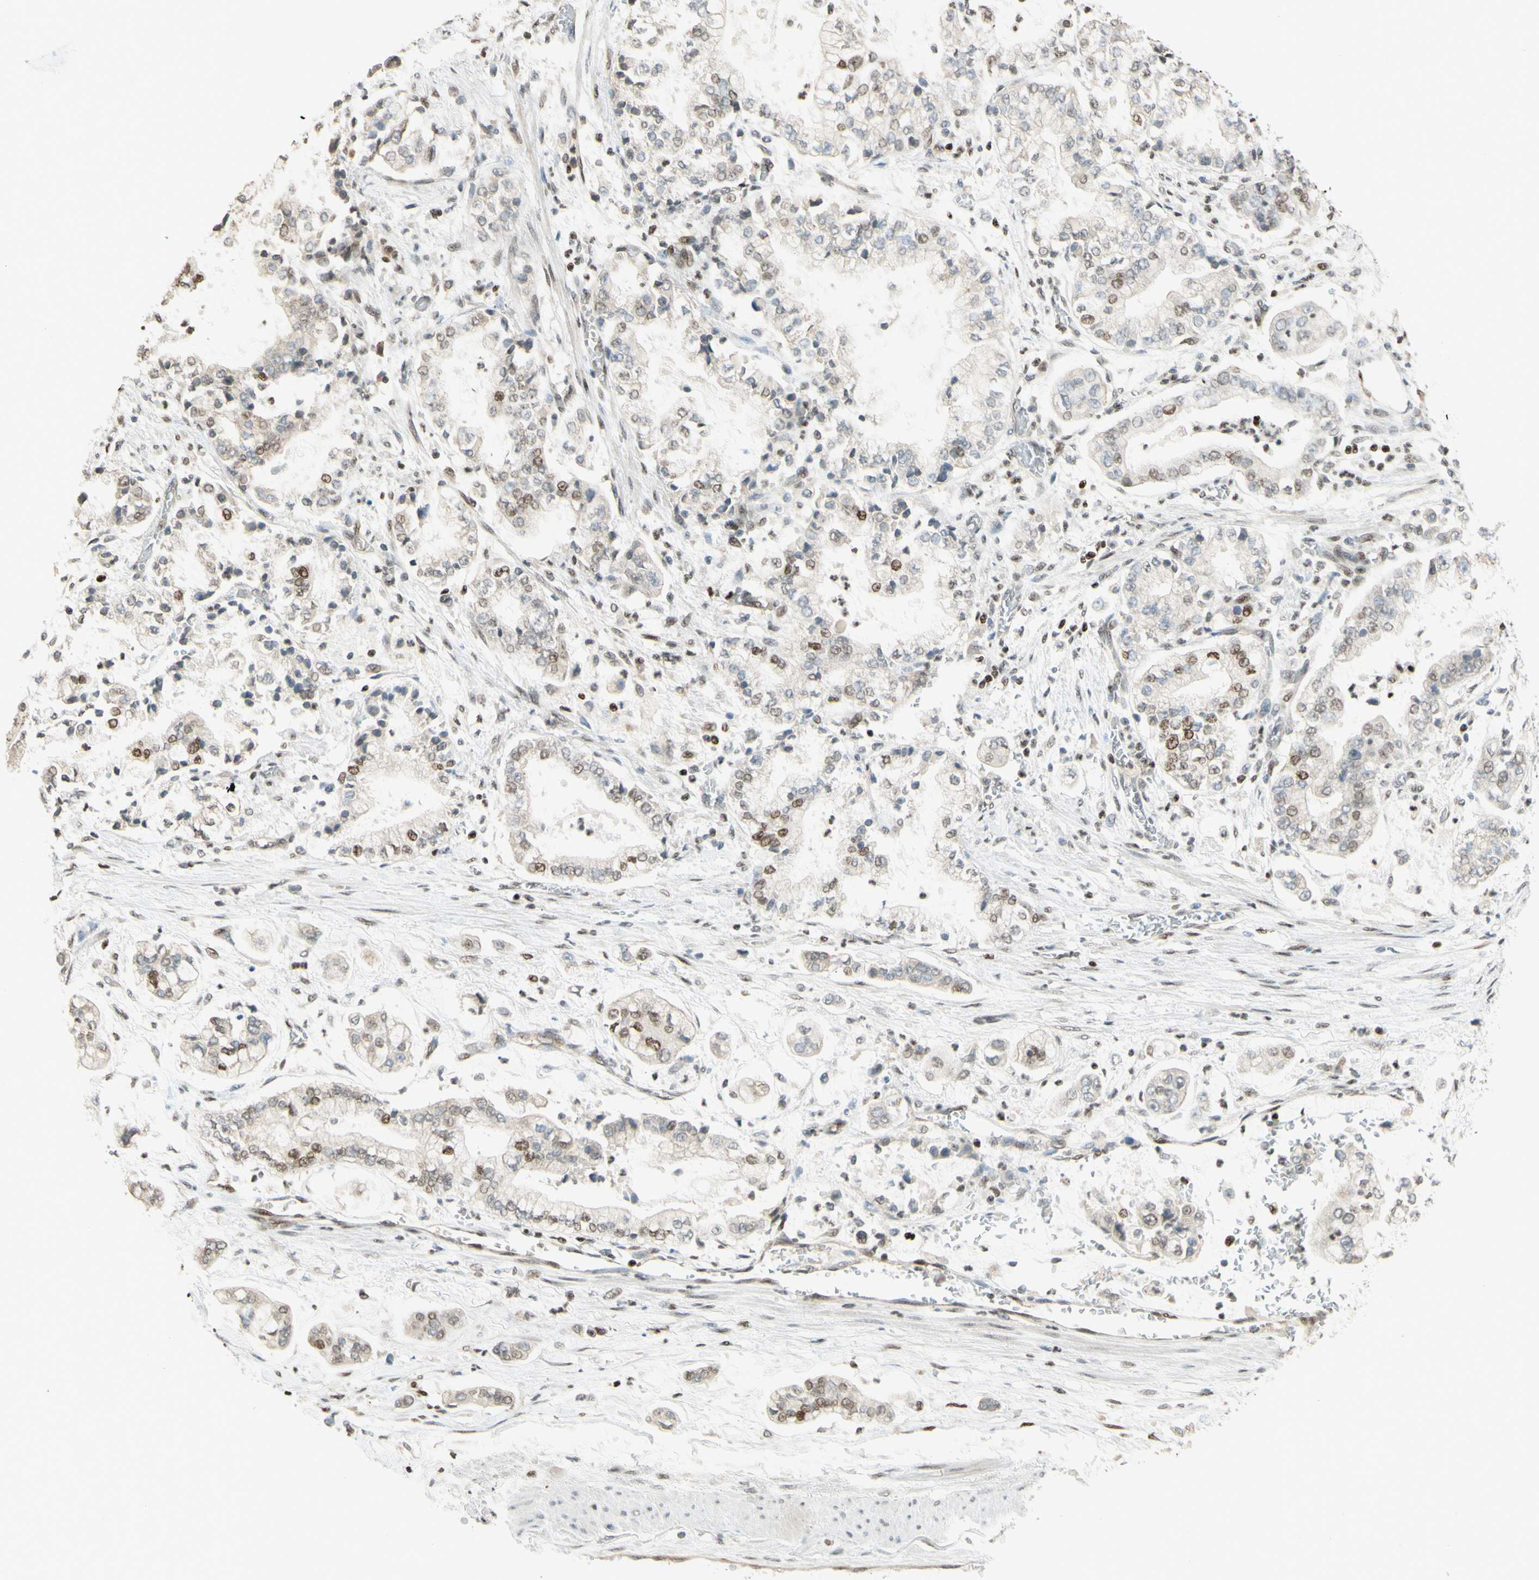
{"staining": {"intensity": "moderate", "quantity": "<25%", "location": "cytoplasmic/membranous,nuclear"}, "tissue": "stomach cancer", "cell_type": "Tumor cells", "image_type": "cancer", "snomed": [{"axis": "morphology", "description": "Adenocarcinoma, NOS"}, {"axis": "topography", "description": "Stomach"}], "caption": "Immunohistochemistry (IHC) (DAB) staining of stomach adenocarcinoma shows moderate cytoplasmic/membranous and nuclear protein expression in about <25% of tumor cells.", "gene": "CDKL5", "patient": {"sex": "male", "age": 76}}